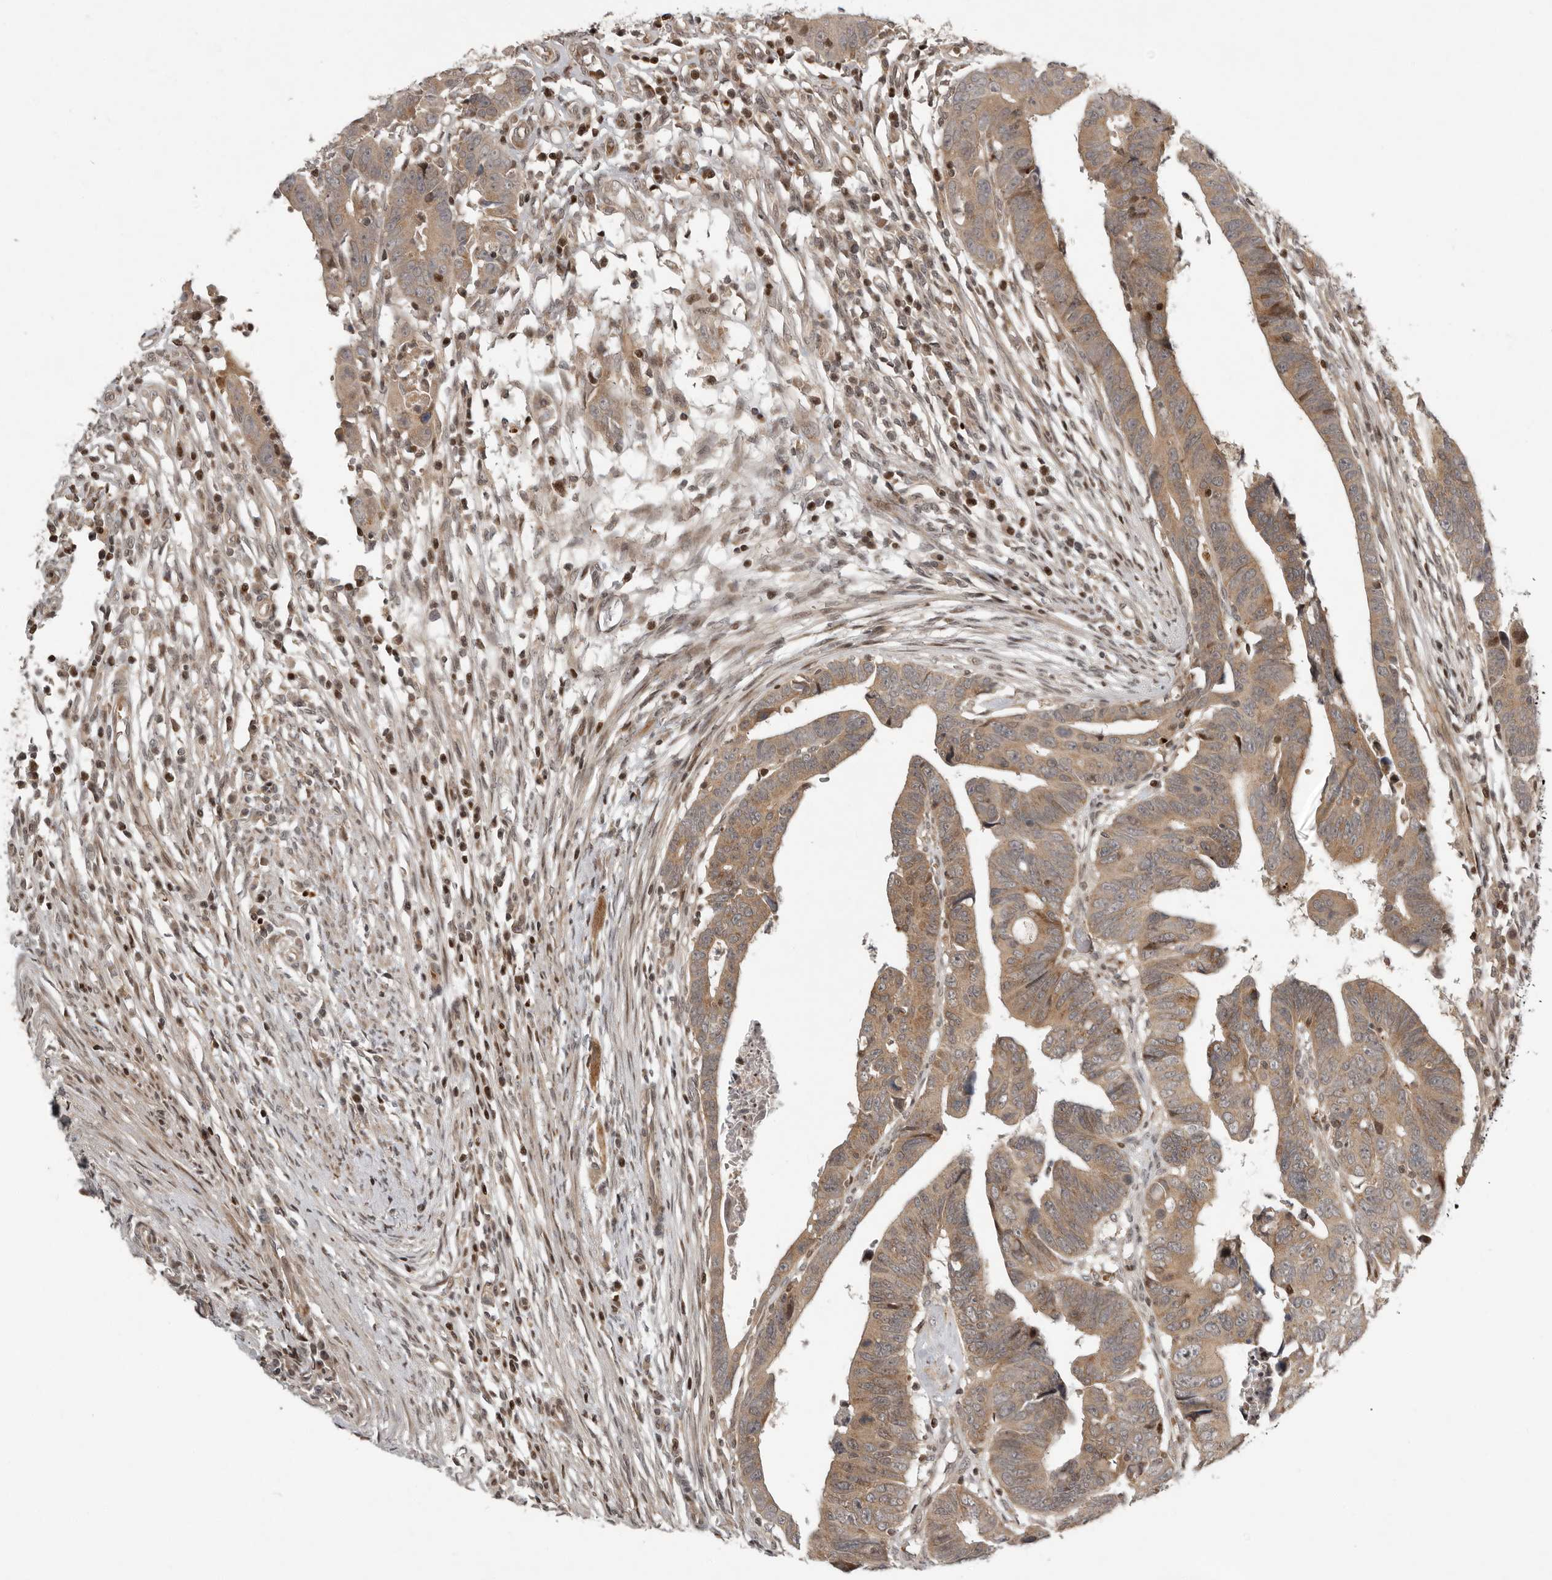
{"staining": {"intensity": "moderate", "quantity": ">75%", "location": "cytoplasmic/membranous"}, "tissue": "colorectal cancer", "cell_type": "Tumor cells", "image_type": "cancer", "snomed": [{"axis": "morphology", "description": "Adenocarcinoma, NOS"}, {"axis": "topography", "description": "Rectum"}], "caption": "DAB (3,3'-diaminobenzidine) immunohistochemical staining of human colorectal cancer (adenocarcinoma) displays moderate cytoplasmic/membranous protein staining in approximately >75% of tumor cells.", "gene": "RABIF", "patient": {"sex": "female", "age": 65}}